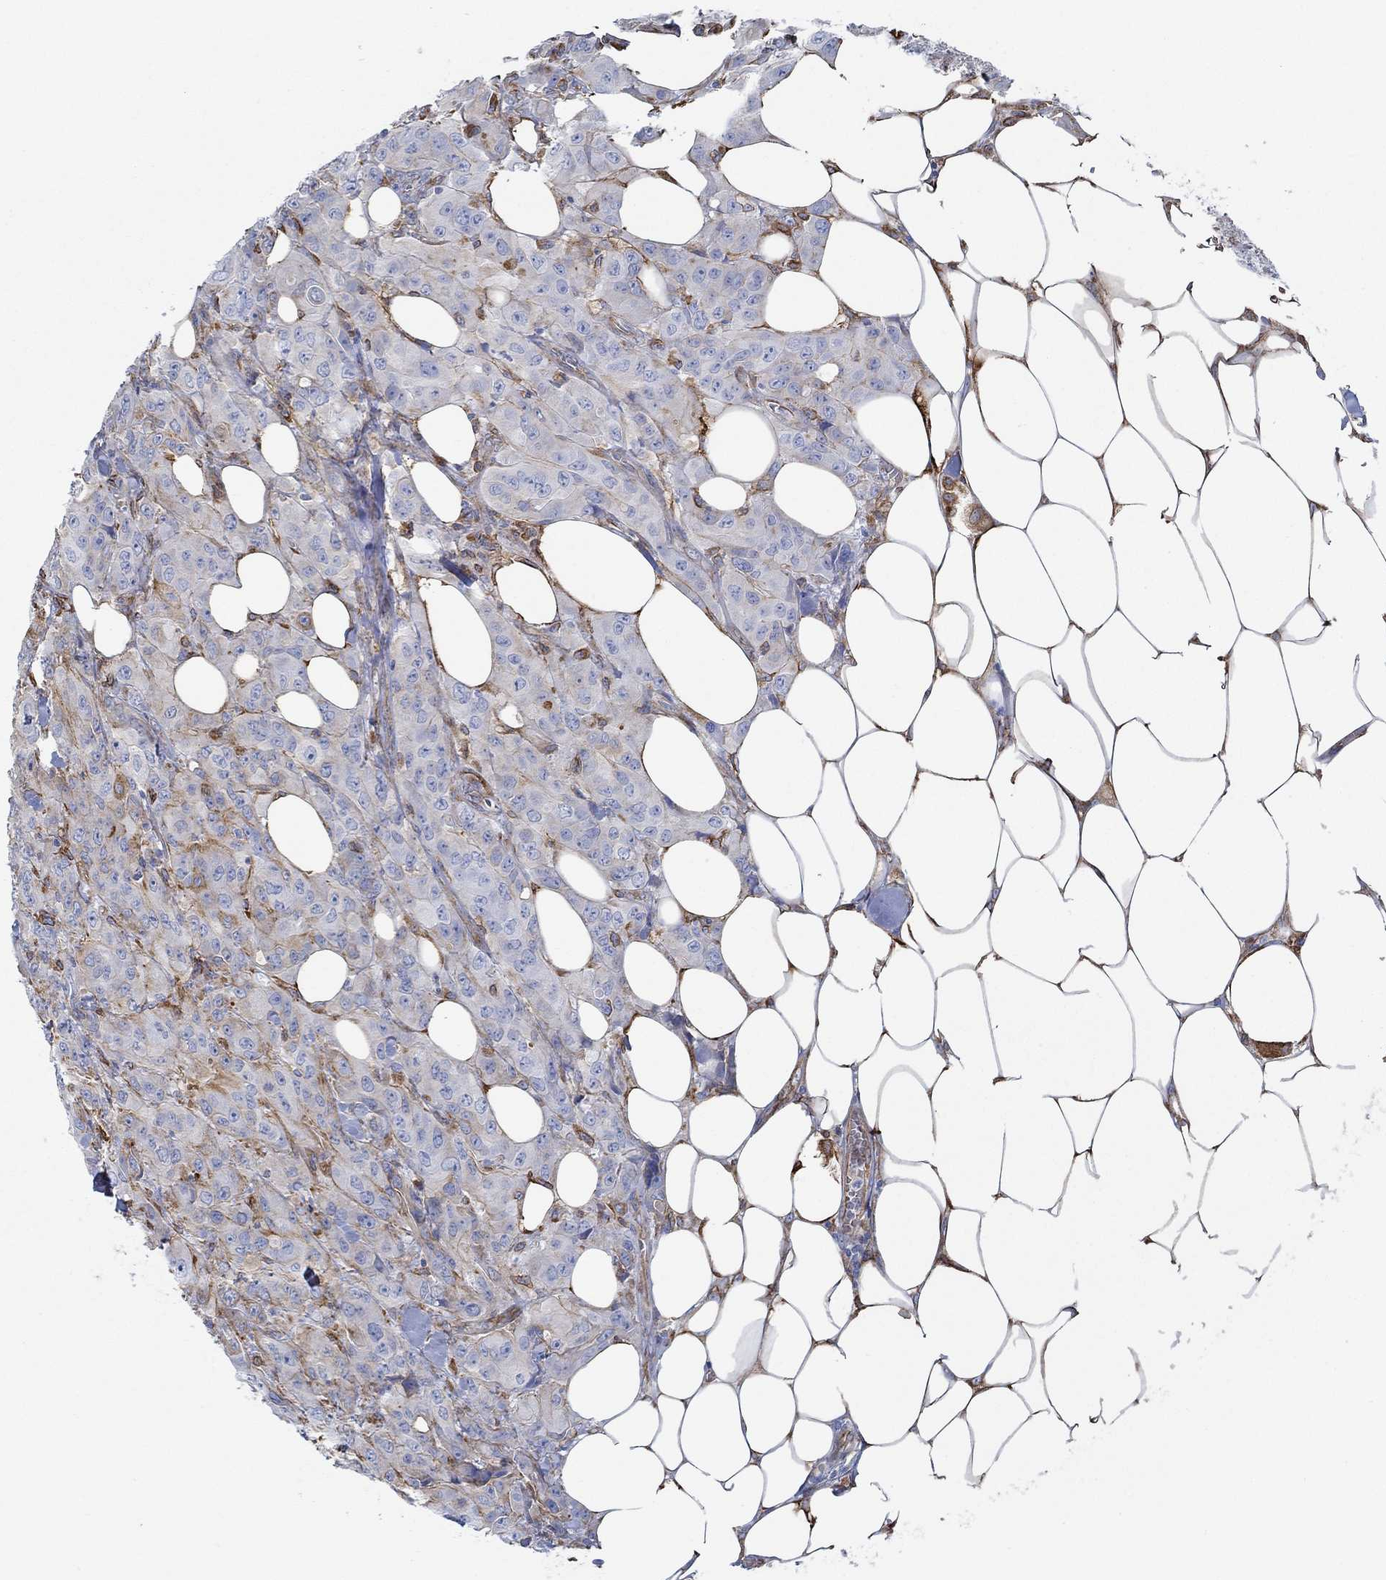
{"staining": {"intensity": "strong", "quantity": "25%-75%", "location": "cytoplasmic/membranous"}, "tissue": "breast cancer", "cell_type": "Tumor cells", "image_type": "cancer", "snomed": [{"axis": "morphology", "description": "Duct carcinoma"}, {"axis": "topography", "description": "Breast"}], "caption": "Immunohistochemical staining of breast cancer shows strong cytoplasmic/membranous protein staining in approximately 25%-75% of tumor cells.", "gene": "STC2", "patient": {"sex": "female", "age": 43}}